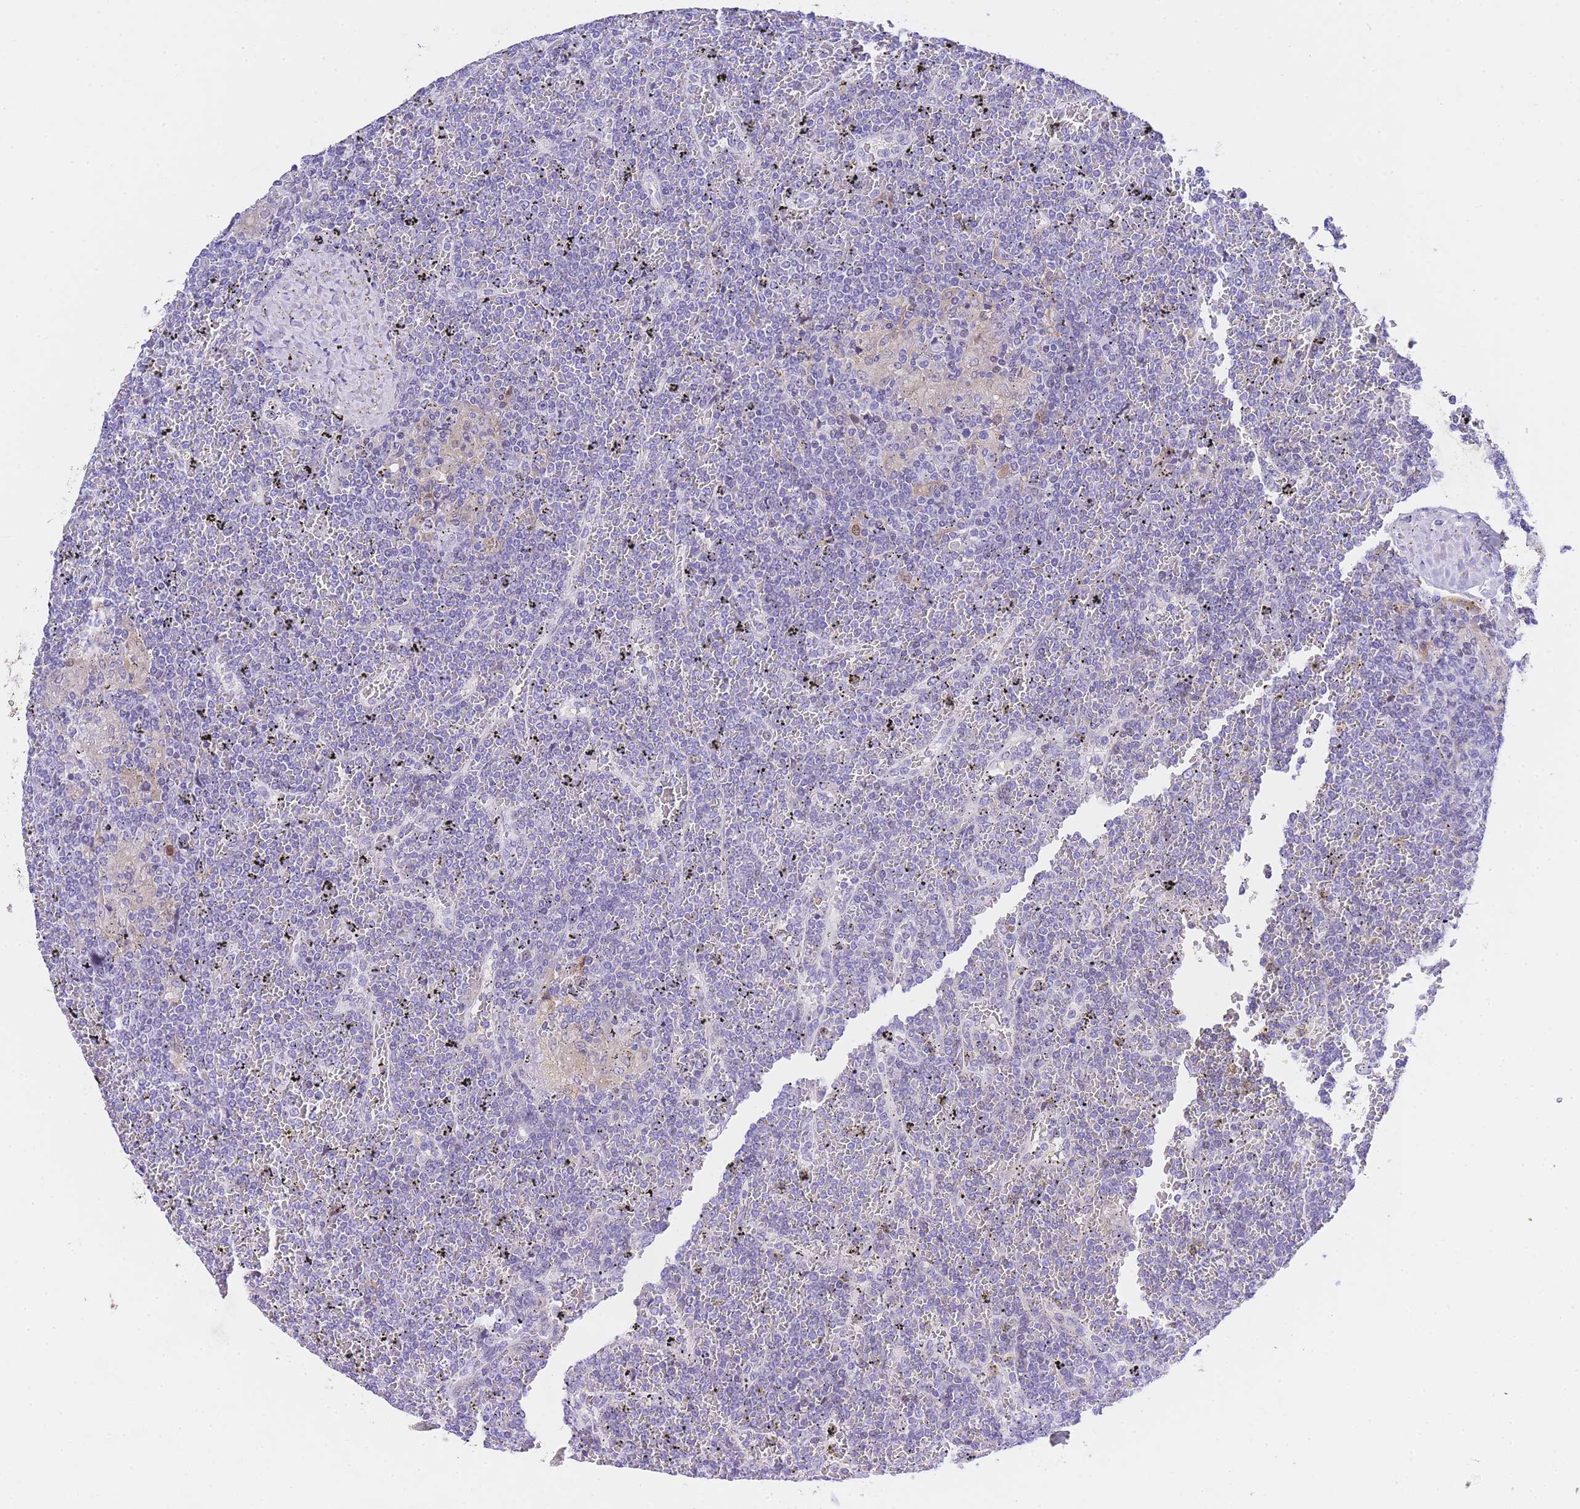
{"staining": {"intensity": "negative", "quantity": "none", "location": "none"}, "tissue": "lymphoma", "cell_type": "Tumor cells", "image_type": "cancer", "snomed": [{"axis": "morphology", "description": "Malignant lymphoma, non-Hodgkin's type, Low grade"}, {"axis": "topography", "description": "Spleen"}], "caption": "Immunohistochemistry (IHC) of human lymphoma exhibits no staining in tumor cells.", "gene": "TIFAB", "patient": {"sex": "female", "age": 19}}